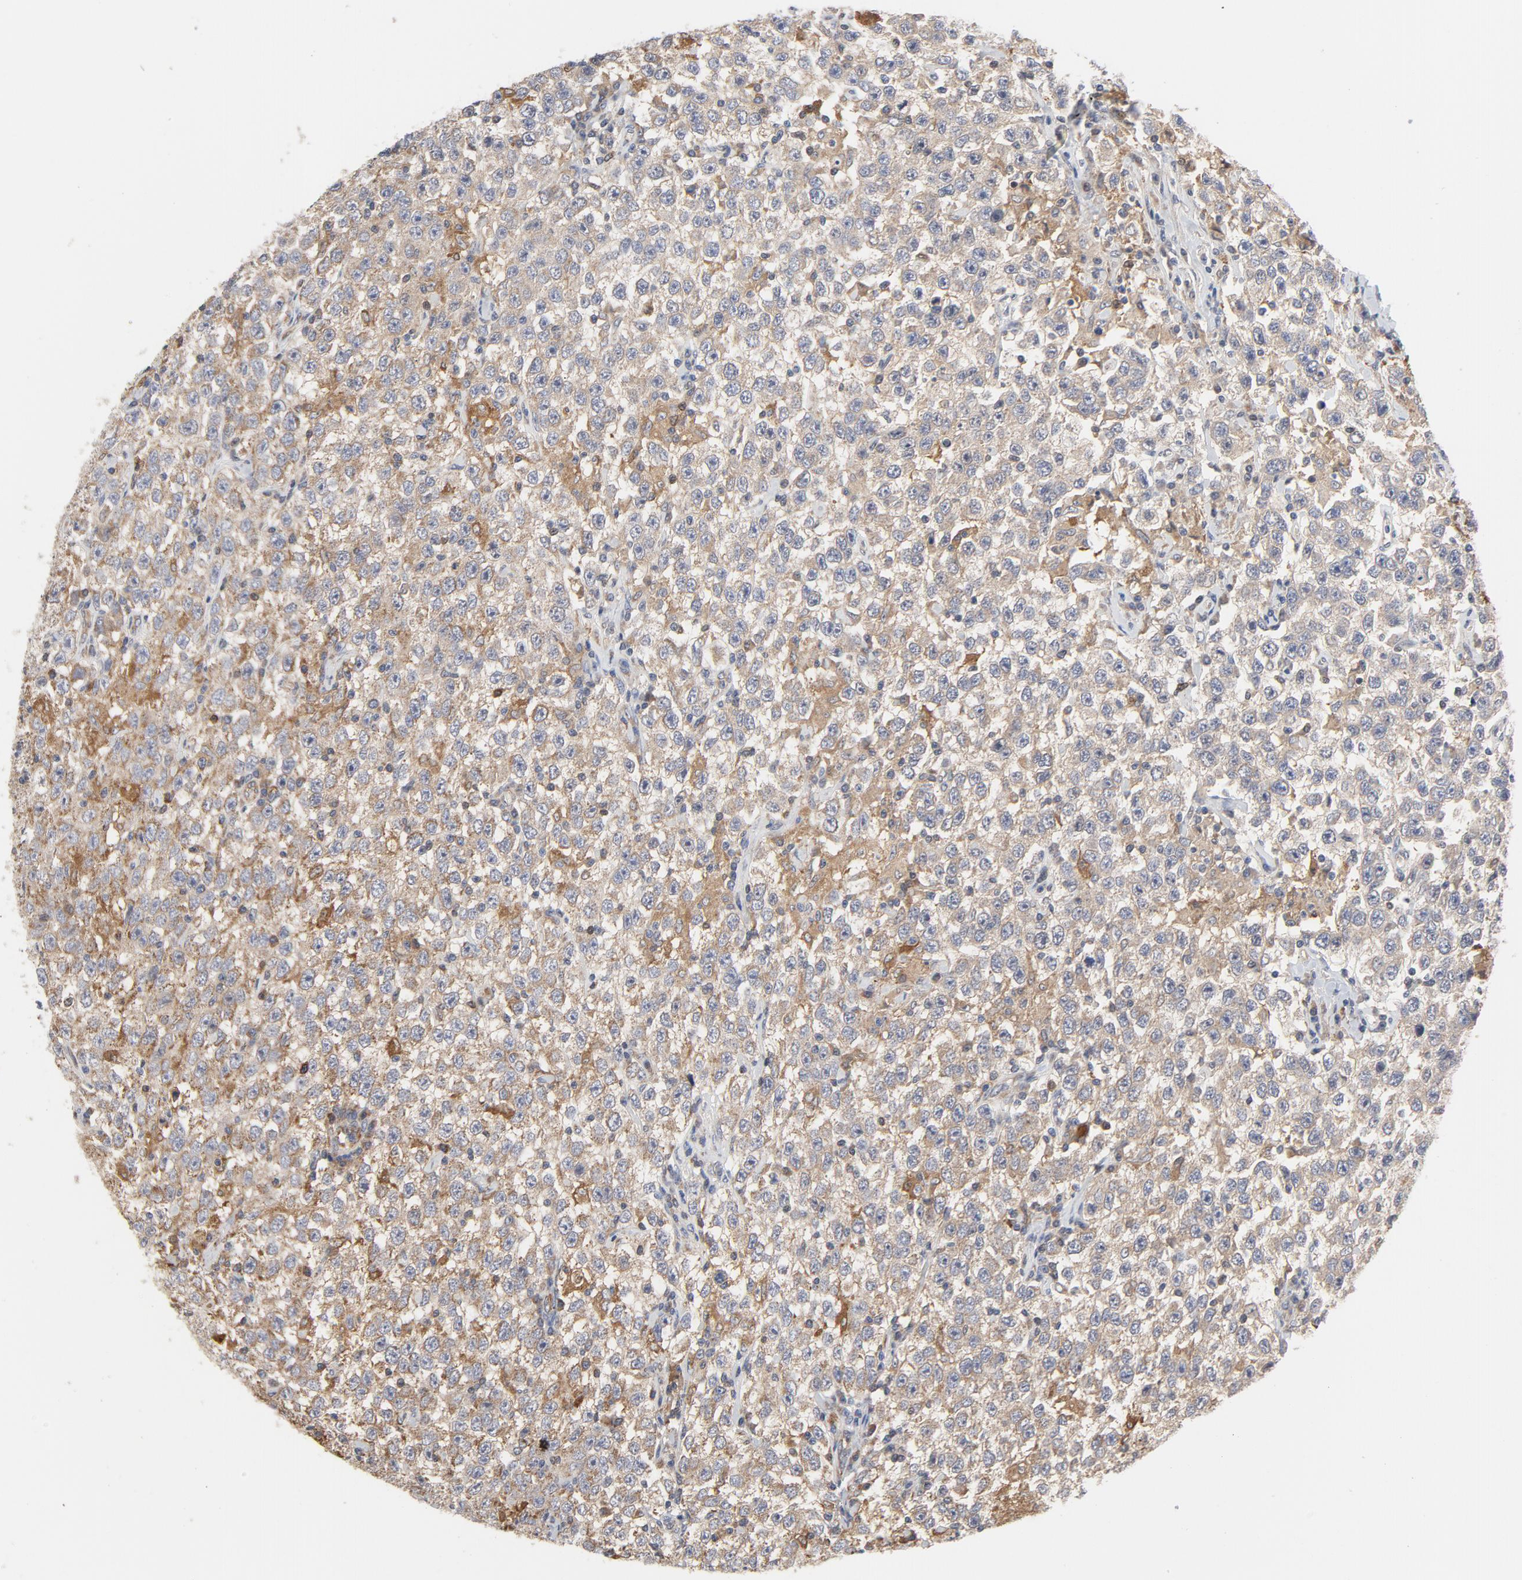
{"staining": {"intensity": "moderate", "quantity": ">75%", "location": "cytoplasmic/membranous"}, "tissue": "testis cancer", "cell_type": "Tumor cells", "image_type": "cancer", "snomed": [{"axis": "morphology", "description": "Seminoma, NOS"}, {"axis": "topography", "description": "Testis"}], "caption": "This is a photomicrograph of immunohistochemistry (IHC) staining of testis cancer, which shows moderate positivity in the cytoplasmic/membranous of tumor cells.", "gene": "RAPGEF4", "patient": {"sex": "male", "age": 41}}